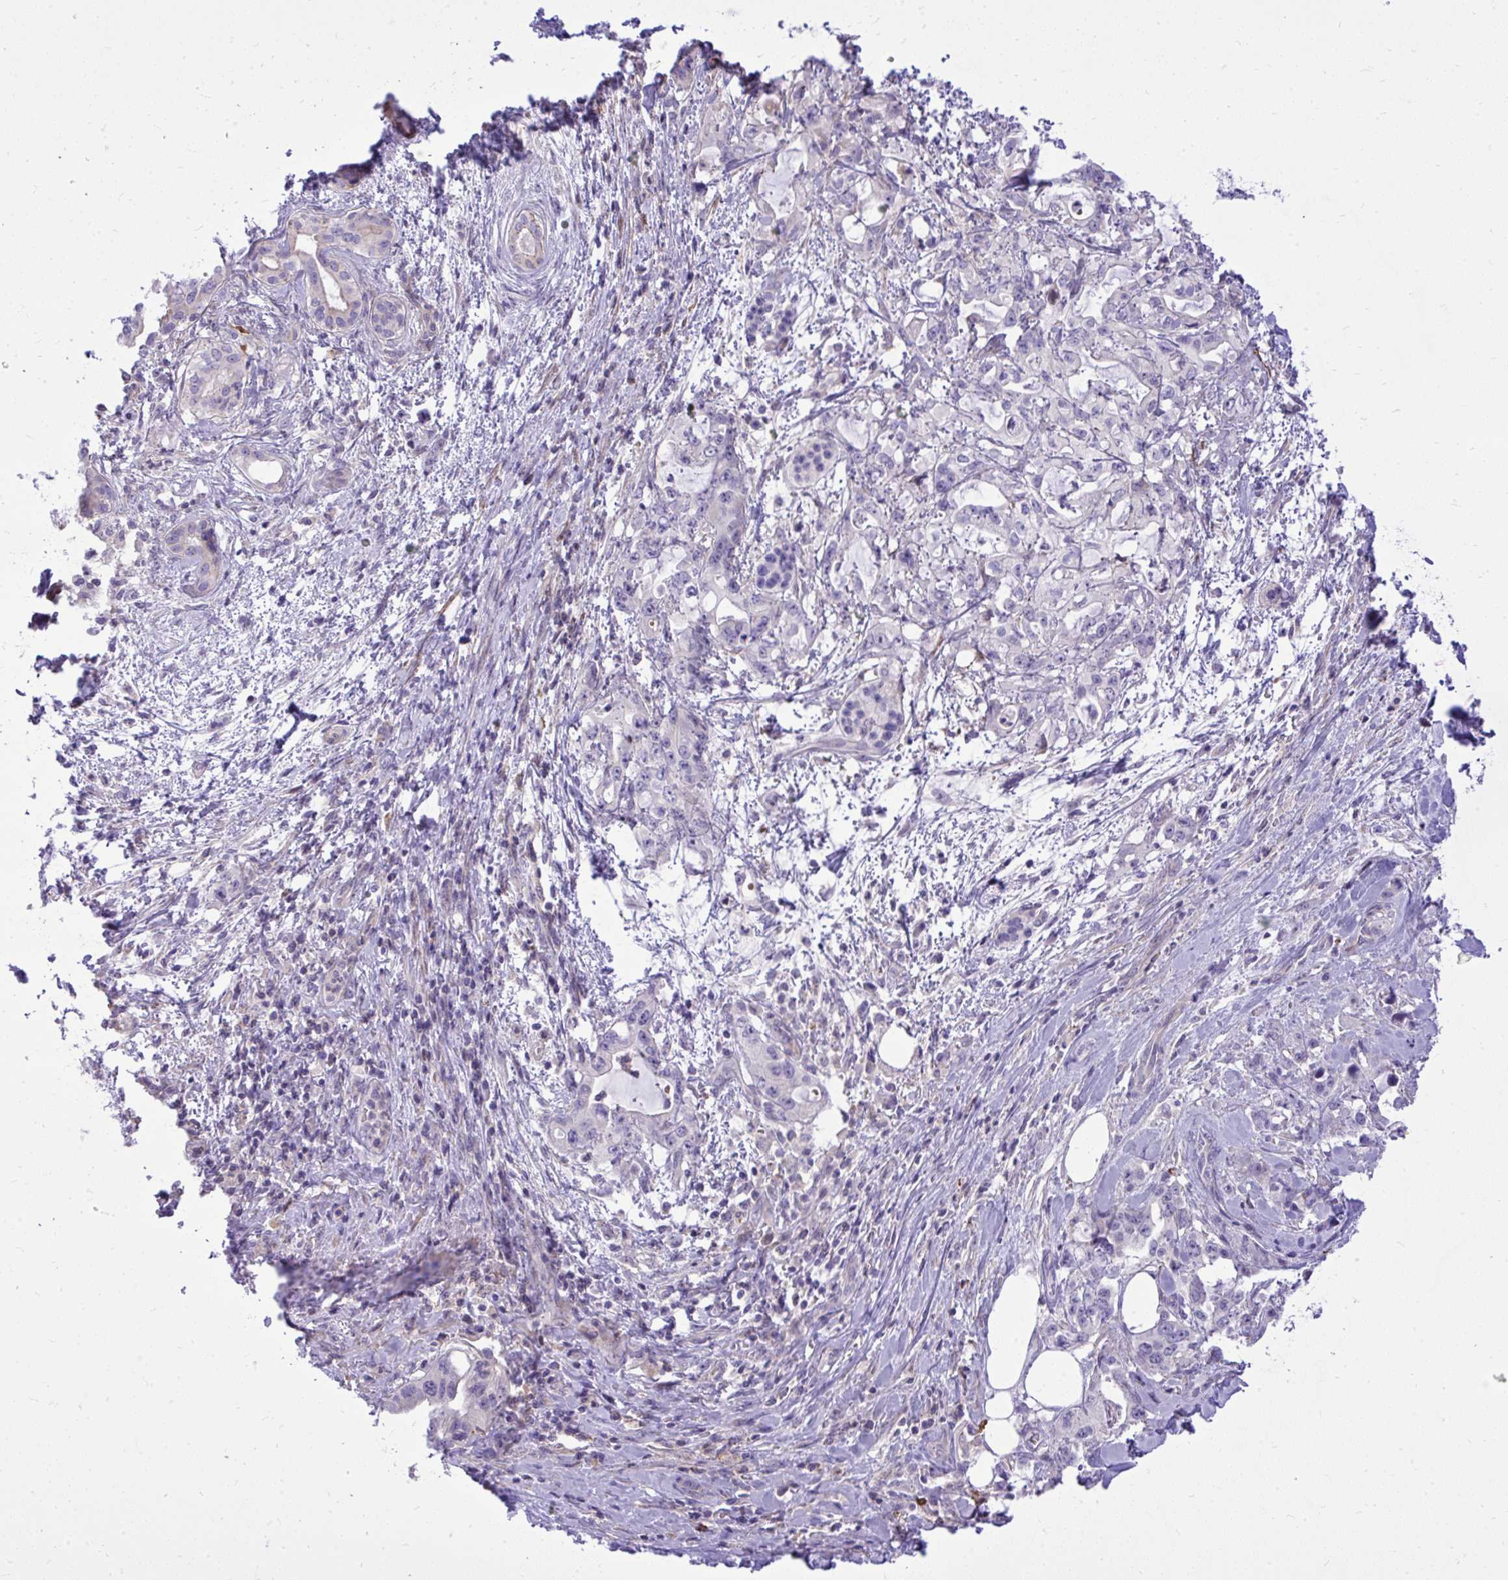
{"staining": {"intensity": "negative", "quantity": "none", "location": "none"}, "tissue": "pancreatic cancer", "cell_type": "Tumor cells", "image_type": "cancer", "snomed": [{"axis": "morphology", "description": "Adenocarcinoma, NOS"}, {"axis": "topography", "description": "Pancreas"}], "caption": "IHC of pancreatic adenocarcinoma shows no expression in tumor cells.", "gene": "GRK4", "patient": {"sex": "female", "age": 61}}